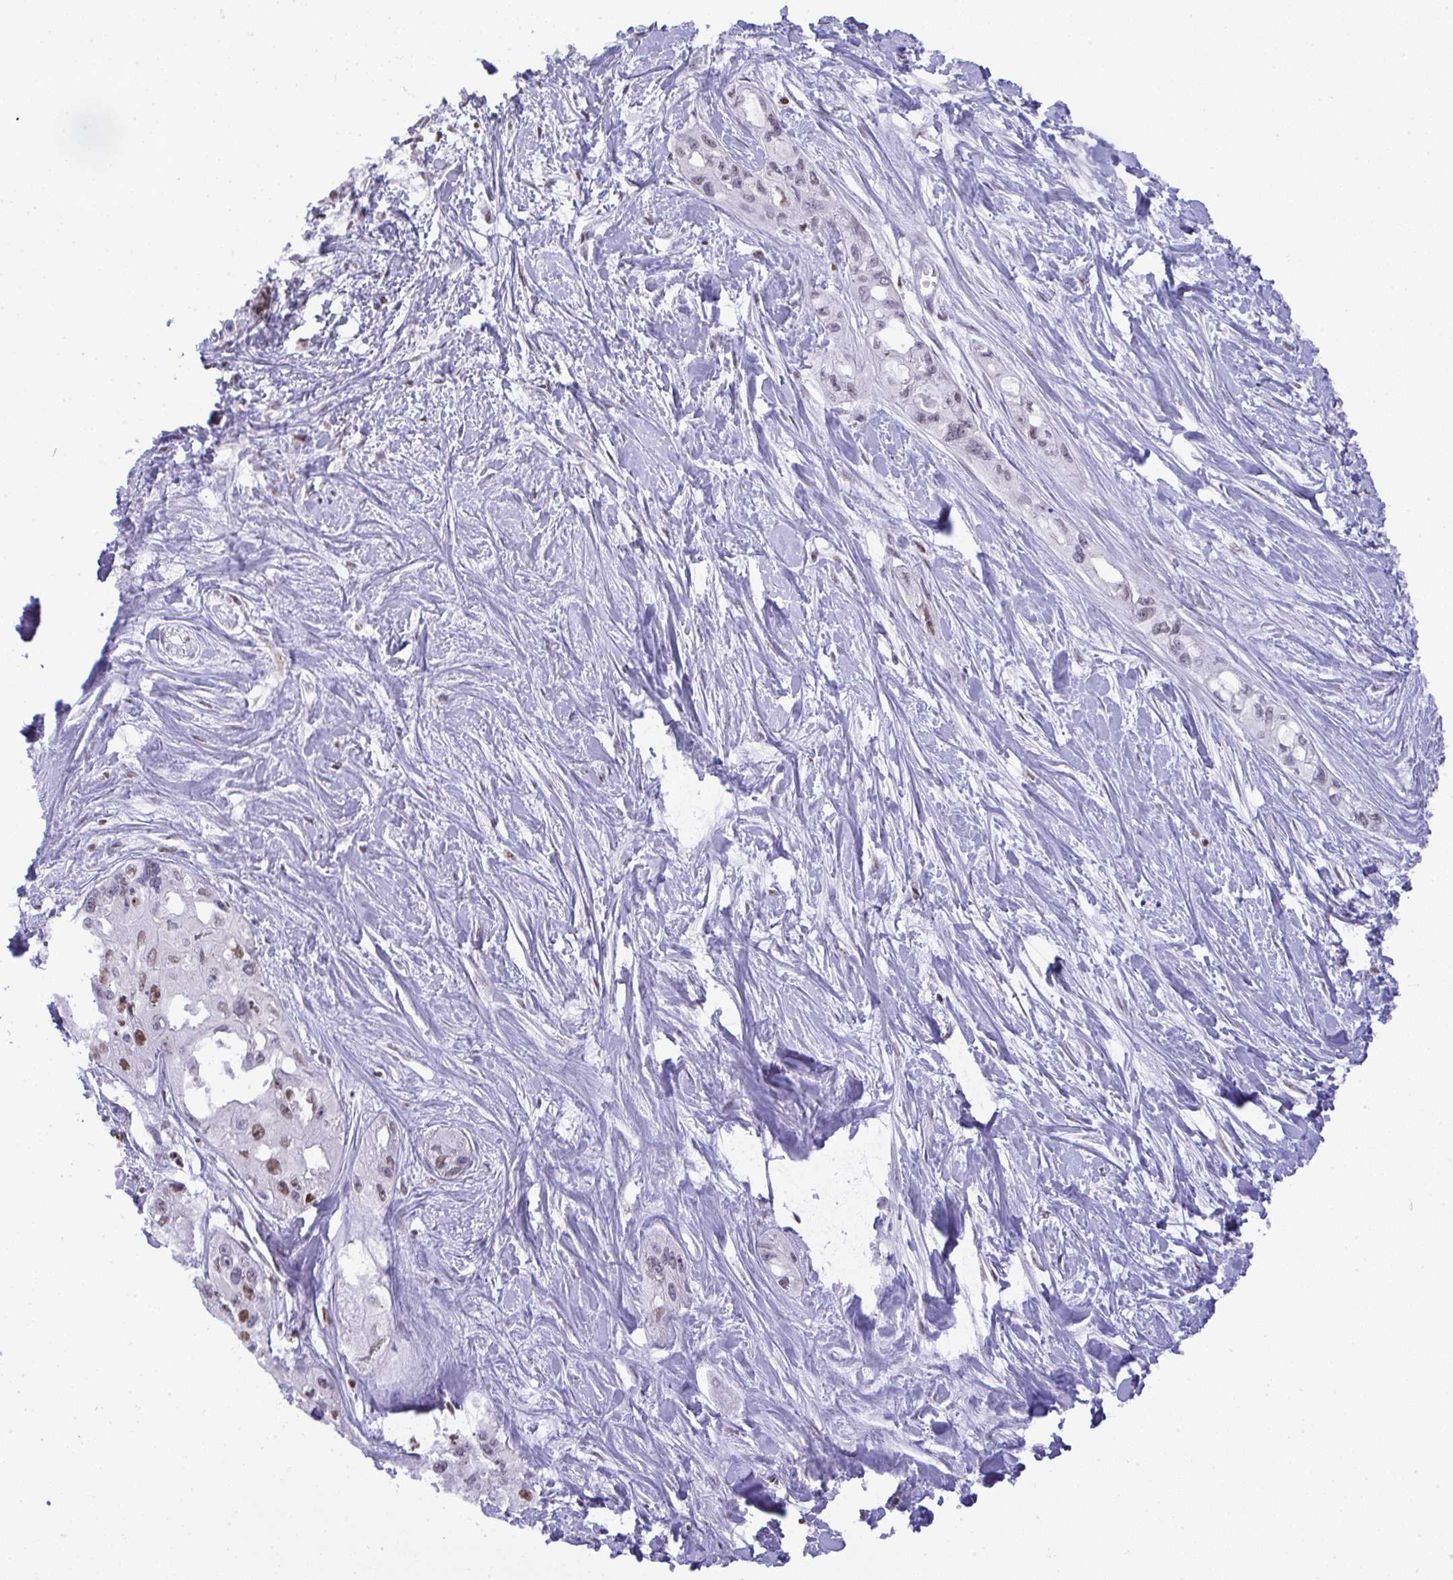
{"staining": {"intensity": "weak", "quantity": "<25%", "location": "nuclear"}, "tissue": "pancreatic cancer", "cell_type": "Tumor cells", "image_type": "cancer", "snomed": [{"axis": "morphology", "description": "Adenocarcinoma, NOS"}, {"axis": "topography", "description": "Pancreas"}], "caption": "A micrograph of human pancreatic cancer (adenocarcinoma) is negative for staining in tumor cells. The staining was performed using DAB (3,3'-diaminobenzidine) to visualize the protein expression in brown, while the nuclei were stained in blue with hematoxylin (Magnification: 20x).", "gene": "BBX", "patient": {"sex": "female", "age": 50}}